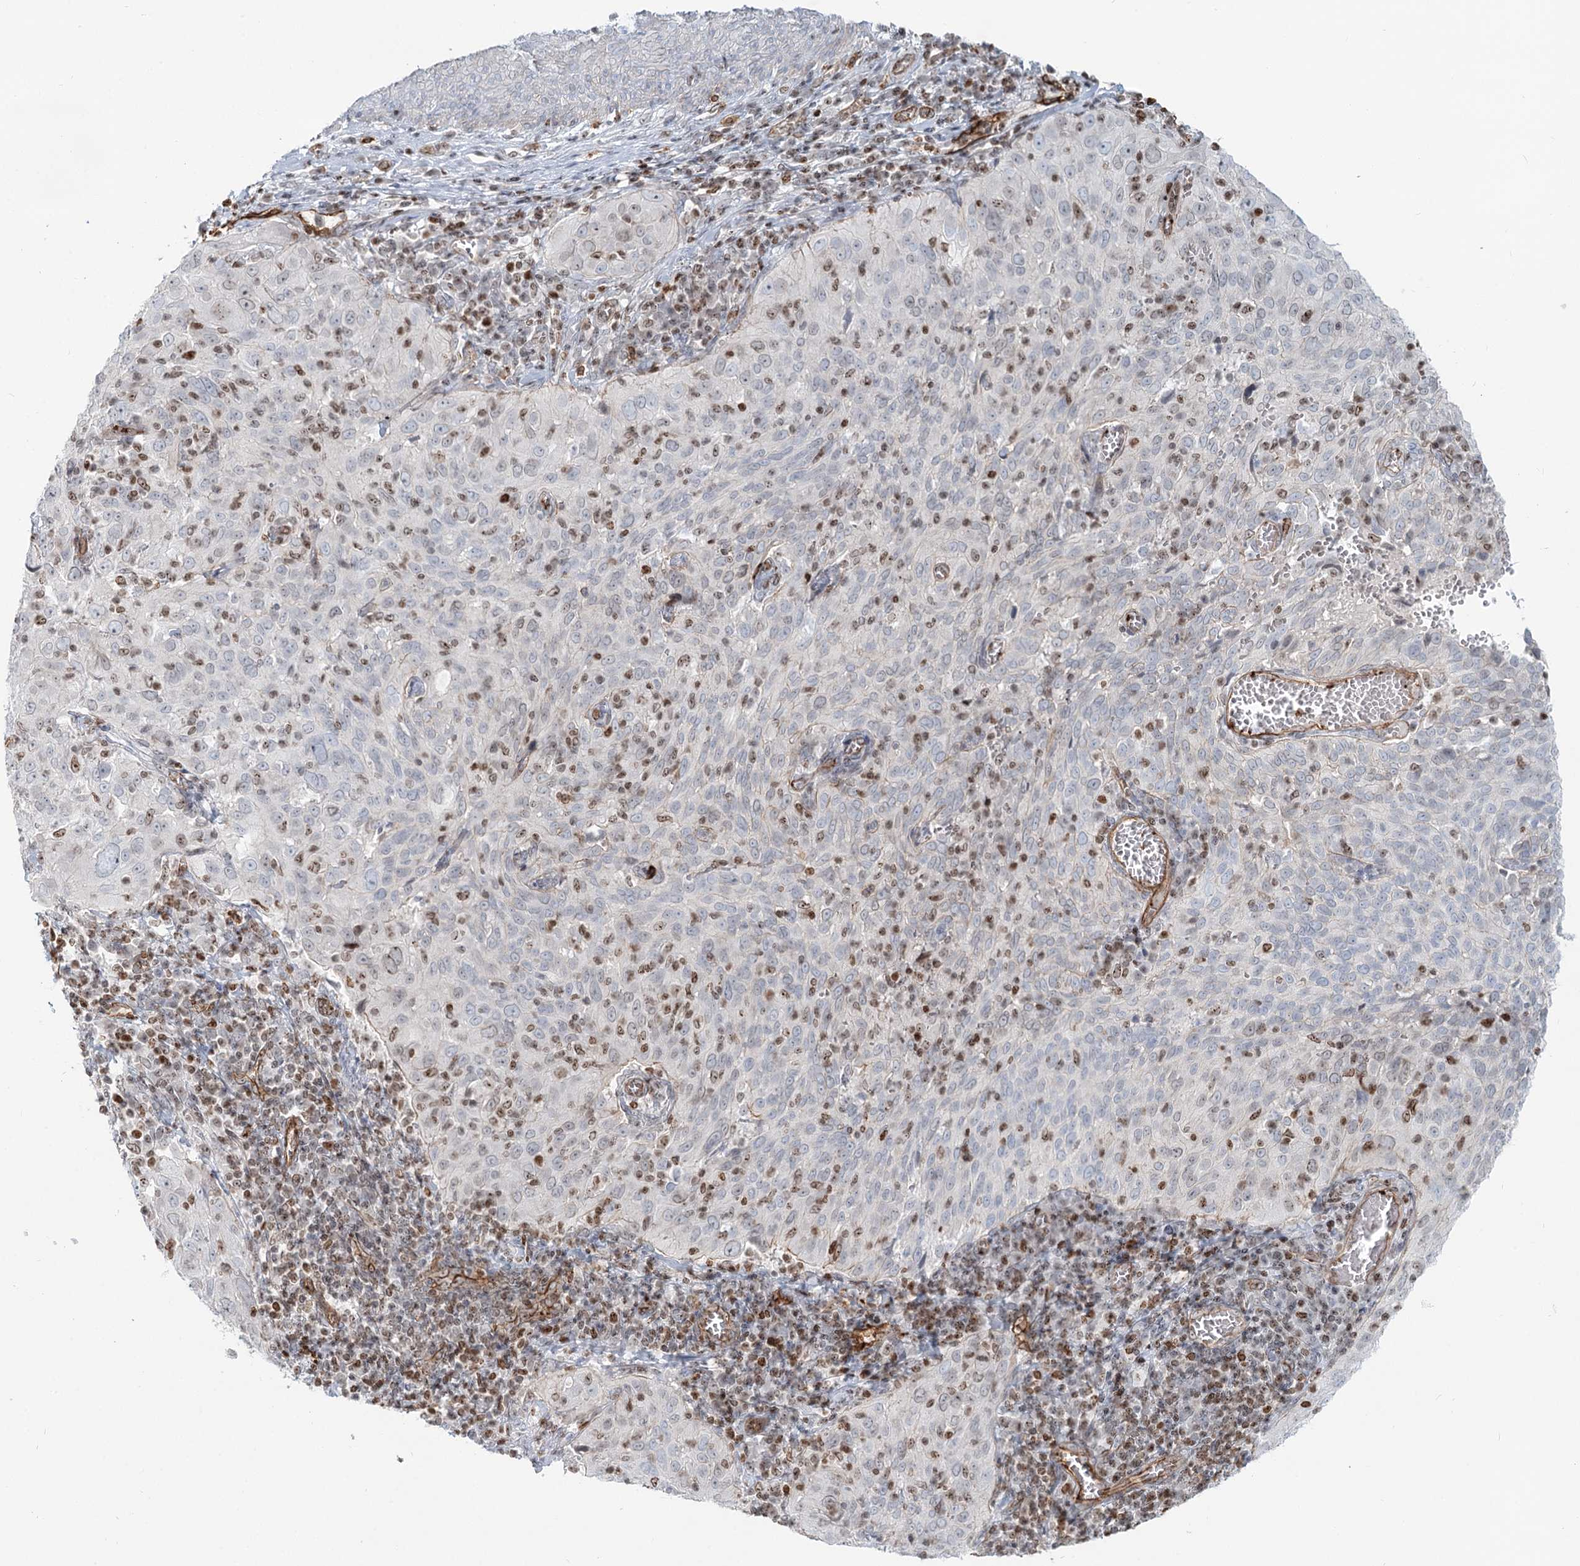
{"staining": {"intensity": "weak", "quantity": "<25%", "location": "nuclear"}, "tissue": "cervical cancer", "cell_type": "Tumor cells", "image_type": "cancer", "snomed": [{"axis": "morphology", "description": "Squamous cell carcinoma, NOS"}, {"axis": "topography", "description": "Cervix"}], "caption": "A high-resolution image shows immunohistochemistry (IHC) staining of squamous cell carcinoma (cervical), which displays no significant staining in tumor cells. (DAB IHC, high magnification).", "gene": "ZFYVE28", "patient": {"sex": "female", "age": 31}}